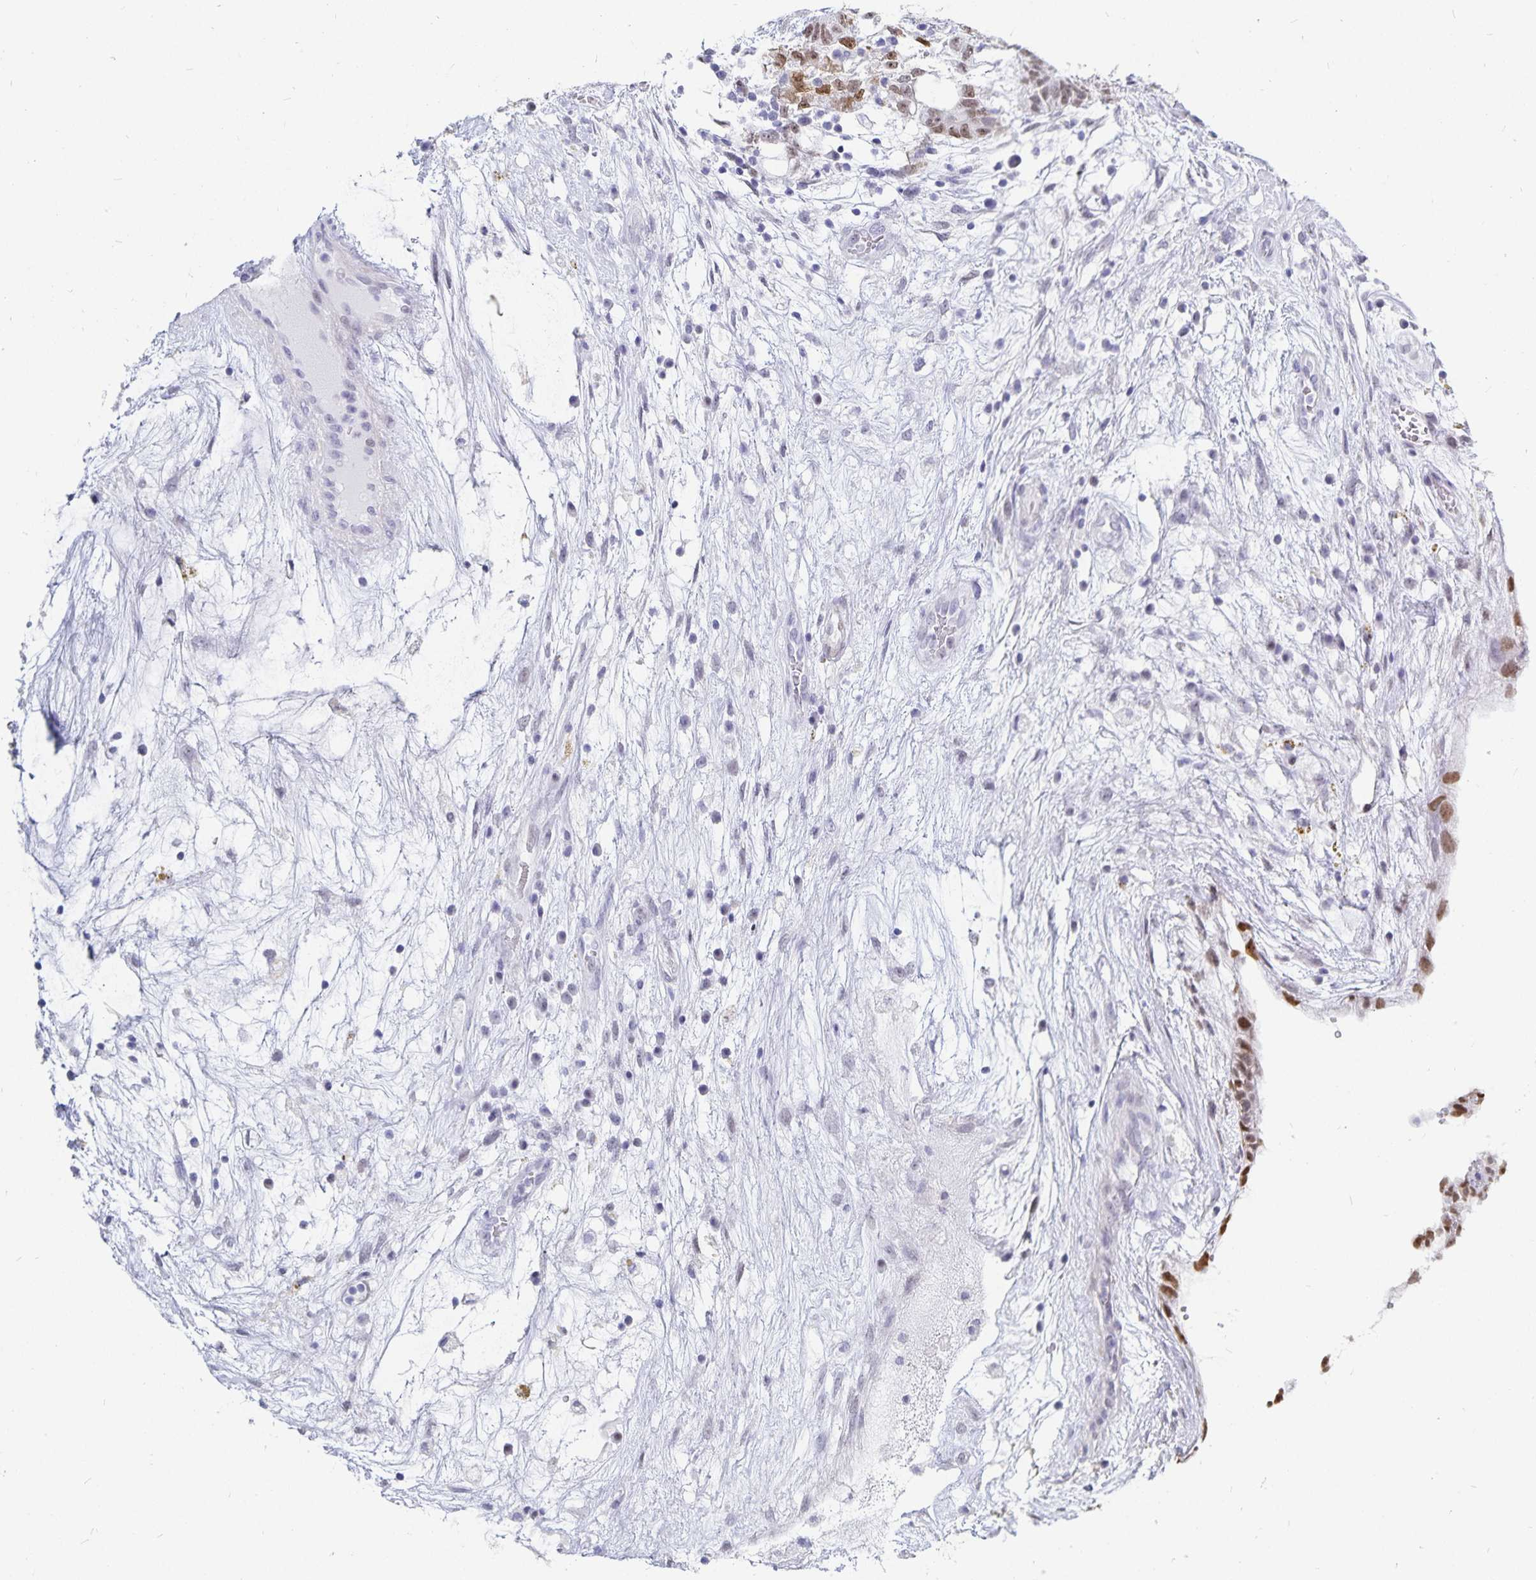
{"staining": {"intensity": "moderate", "quantity": "25%-75%", "location": "nuclear"}, "tissue": "testis cancer", "cell_type": "Tumor cells", "image_type": "cancer", "snomed": [{"axis": "morphology", "description": "Normal tissue, NOS"}, {"axis": "morphology", "description": "Carcinoma, Embryonal, NOS"}, {"axis": "topography", "description": "Testis"}], "caption": "Protein staining by immunohistochemistry displays moderate nuclear positivity in approximately 25%-75% of tumor cells in testis cancer (embryonal carcinoma). The protein is shown in brown color, while the nuclei are stained blue.", "gene": "HMGB3", "patient": {"sex": "male", "age": 32}}